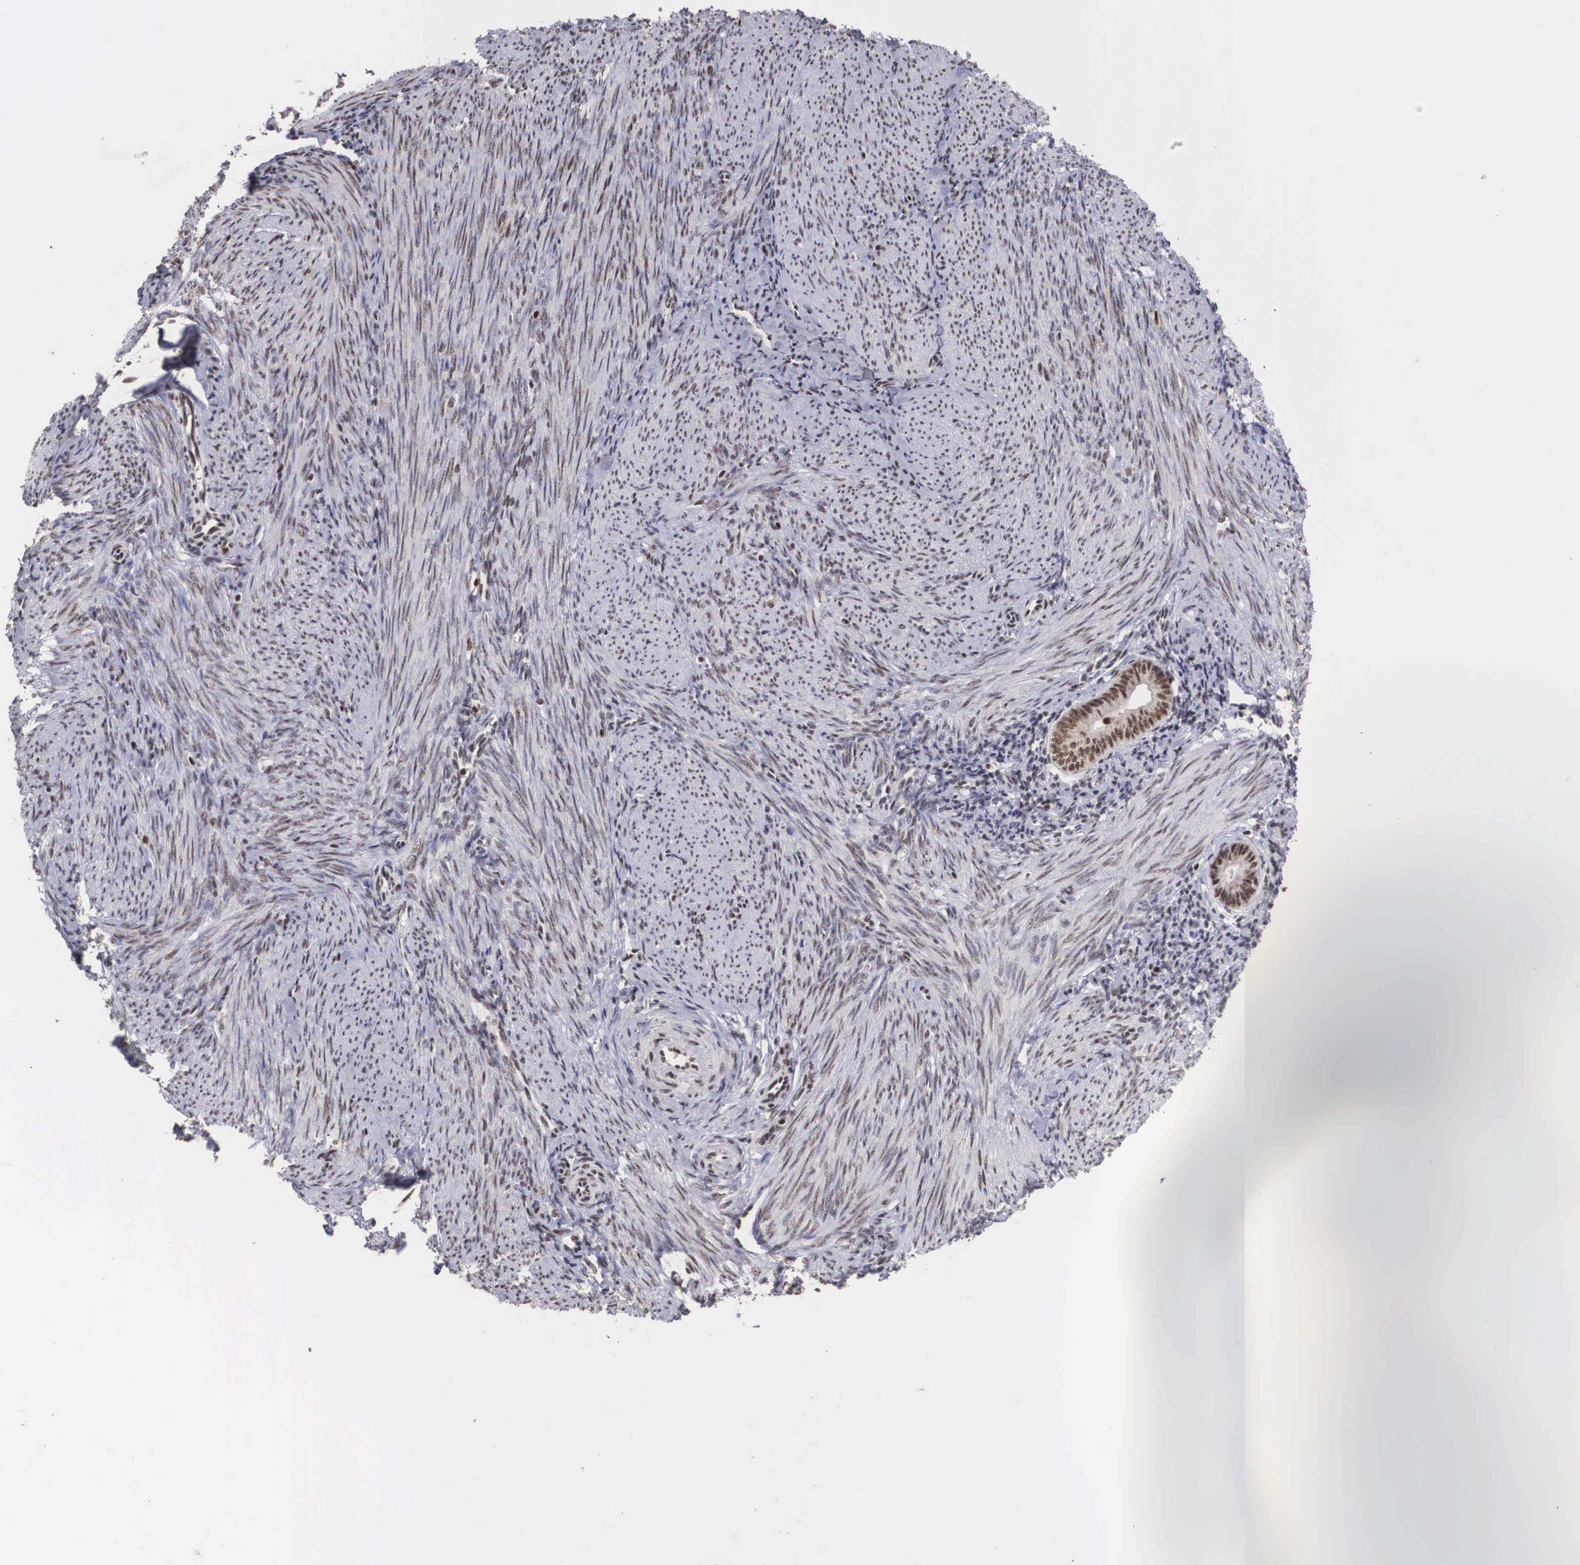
{"staining": {"intensity": "strong", "quantity": ">75%", "location": "nuclear"}, "tissue": "endometrial cancer", "cell_type": "Tumor cells", "image_type": "cancer", "snomed": [{"axis": "morphology", "description": "Adenocarcinoma, NOS"}, {"axis": "topography", "description": "Endometrium"}], "caption": "This photomicrograph demonstrates immunohistochemistry (IHC) staining of adenocarcinoma (endometrial), with high strong nuclear expression in about >75% of tumor cells.", "gene": "HTATSF1", "patient": {"sex": "female", "age": 63}}